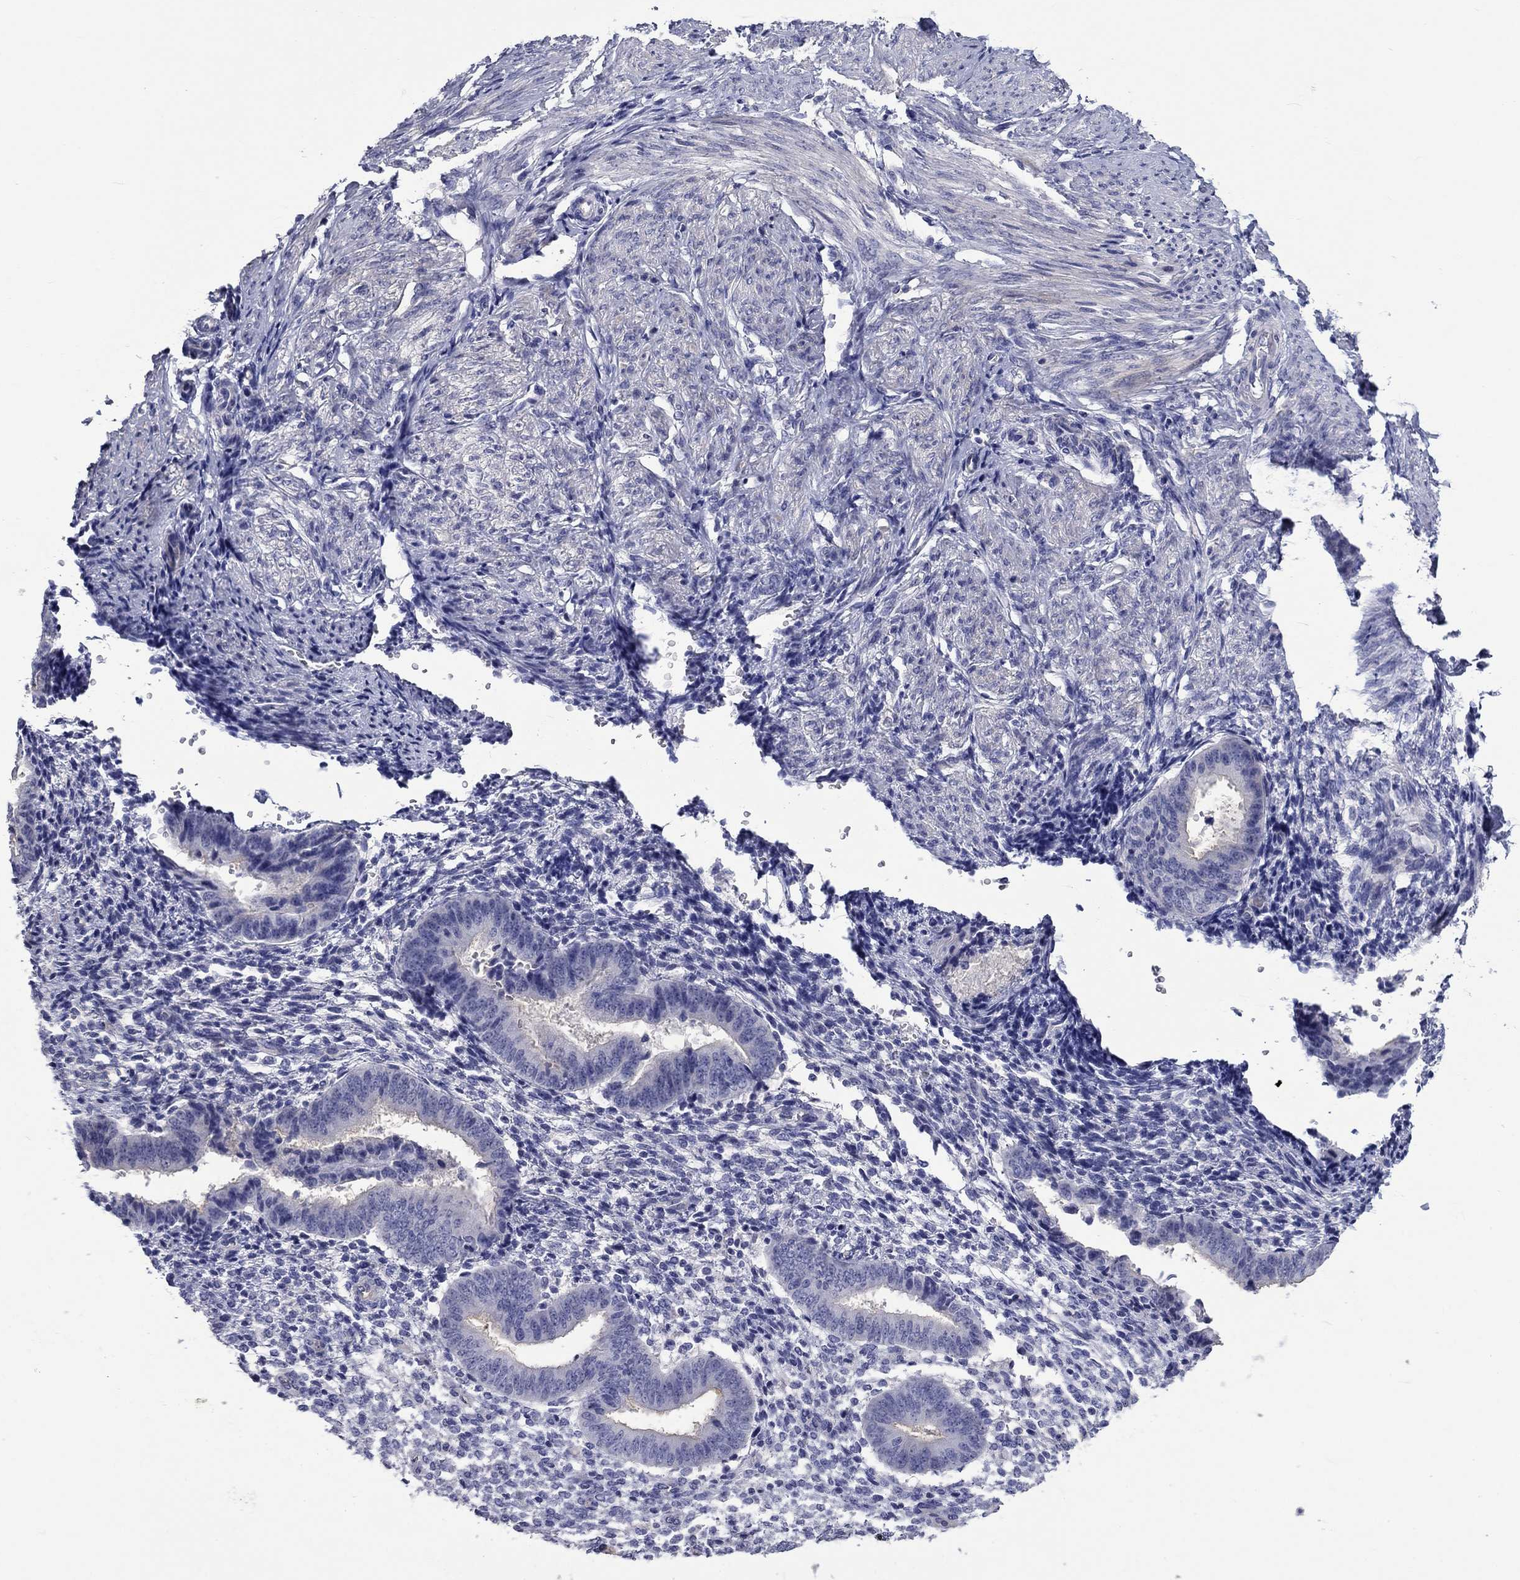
{"staining": {"intensity": "negative", "quantity": "none", "location": "none"}, "tissue": "endometrium", "cell_type": "Cells in endometrial stroma", "image_type": "normal", "snomed": [{"axis": "morphology", "description": "Normal tissue, NOS"}, {"axis": "topography", "description": "Endometrium"}], "caption": "High power microscopy photomicrograph of an immunohistochemistry (IHC) photomicrograph of normal endometrium, revealing no significant staining in cells in endometrial stroma. The staining is performed using DAB brown chromogen with nuclei counter-stained in using hematoxylin.", "gene": "CNDP1", "patient": {"sex": "female", "age": 47}}